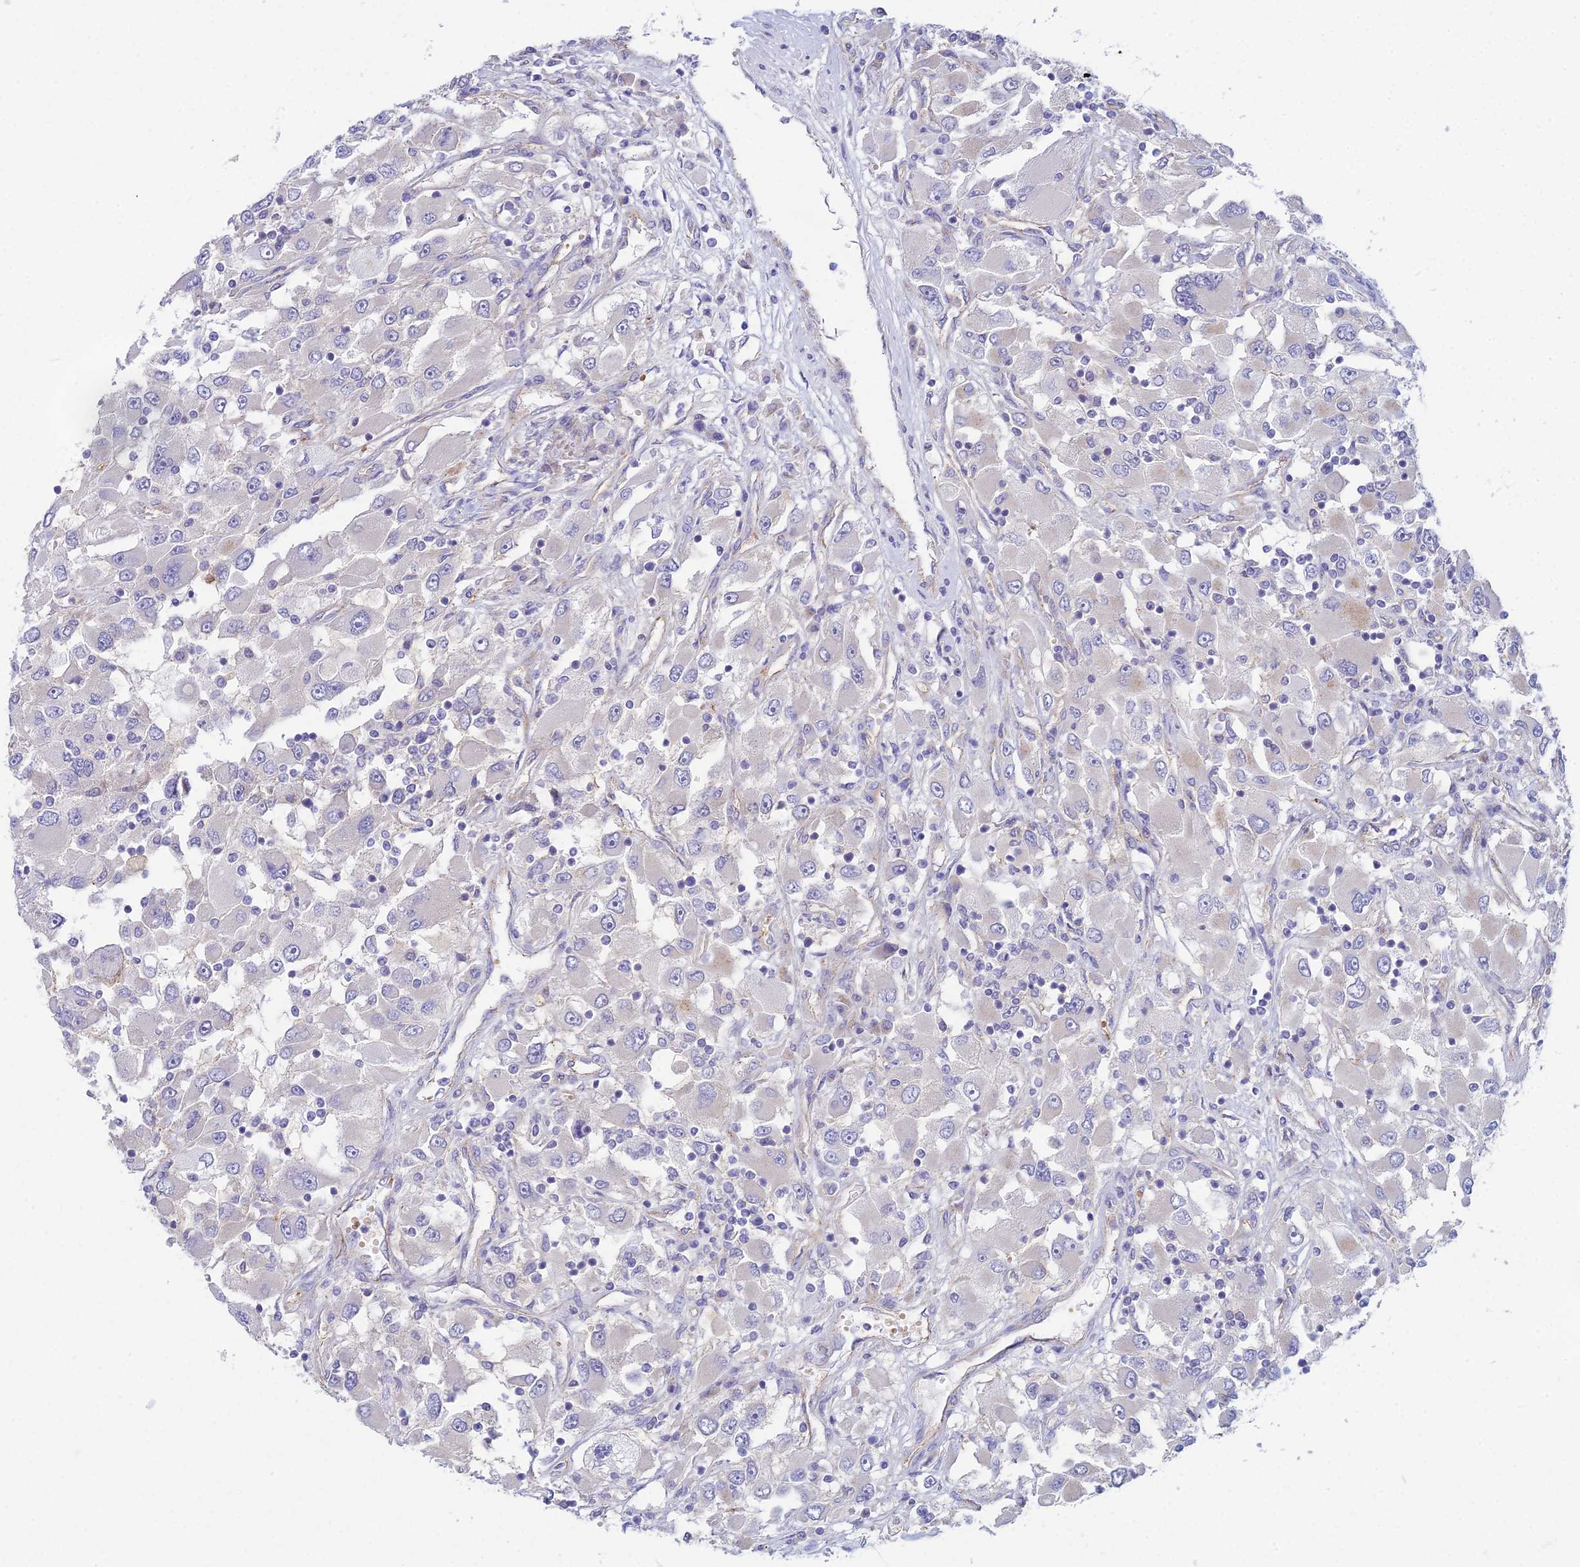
{"staining": {"intensity": "negative", "quantity": "none", "location": "none"}, "tissue": "renal cancer", "cell_type": "Tumor cells", "image_type": "cancer", "snomed": [{"axis": "morphology", "description": "Adenocarcinoma, NOS"}, {"axis": "topography", "description": "Kidney"}], "caption": "Human renal cancer (adenocarcinoma) stained for a protein using IHC shows no expression in tumor cells.", "gene": "ZNF564", "patient": {"sex": "female", "age": 52}}